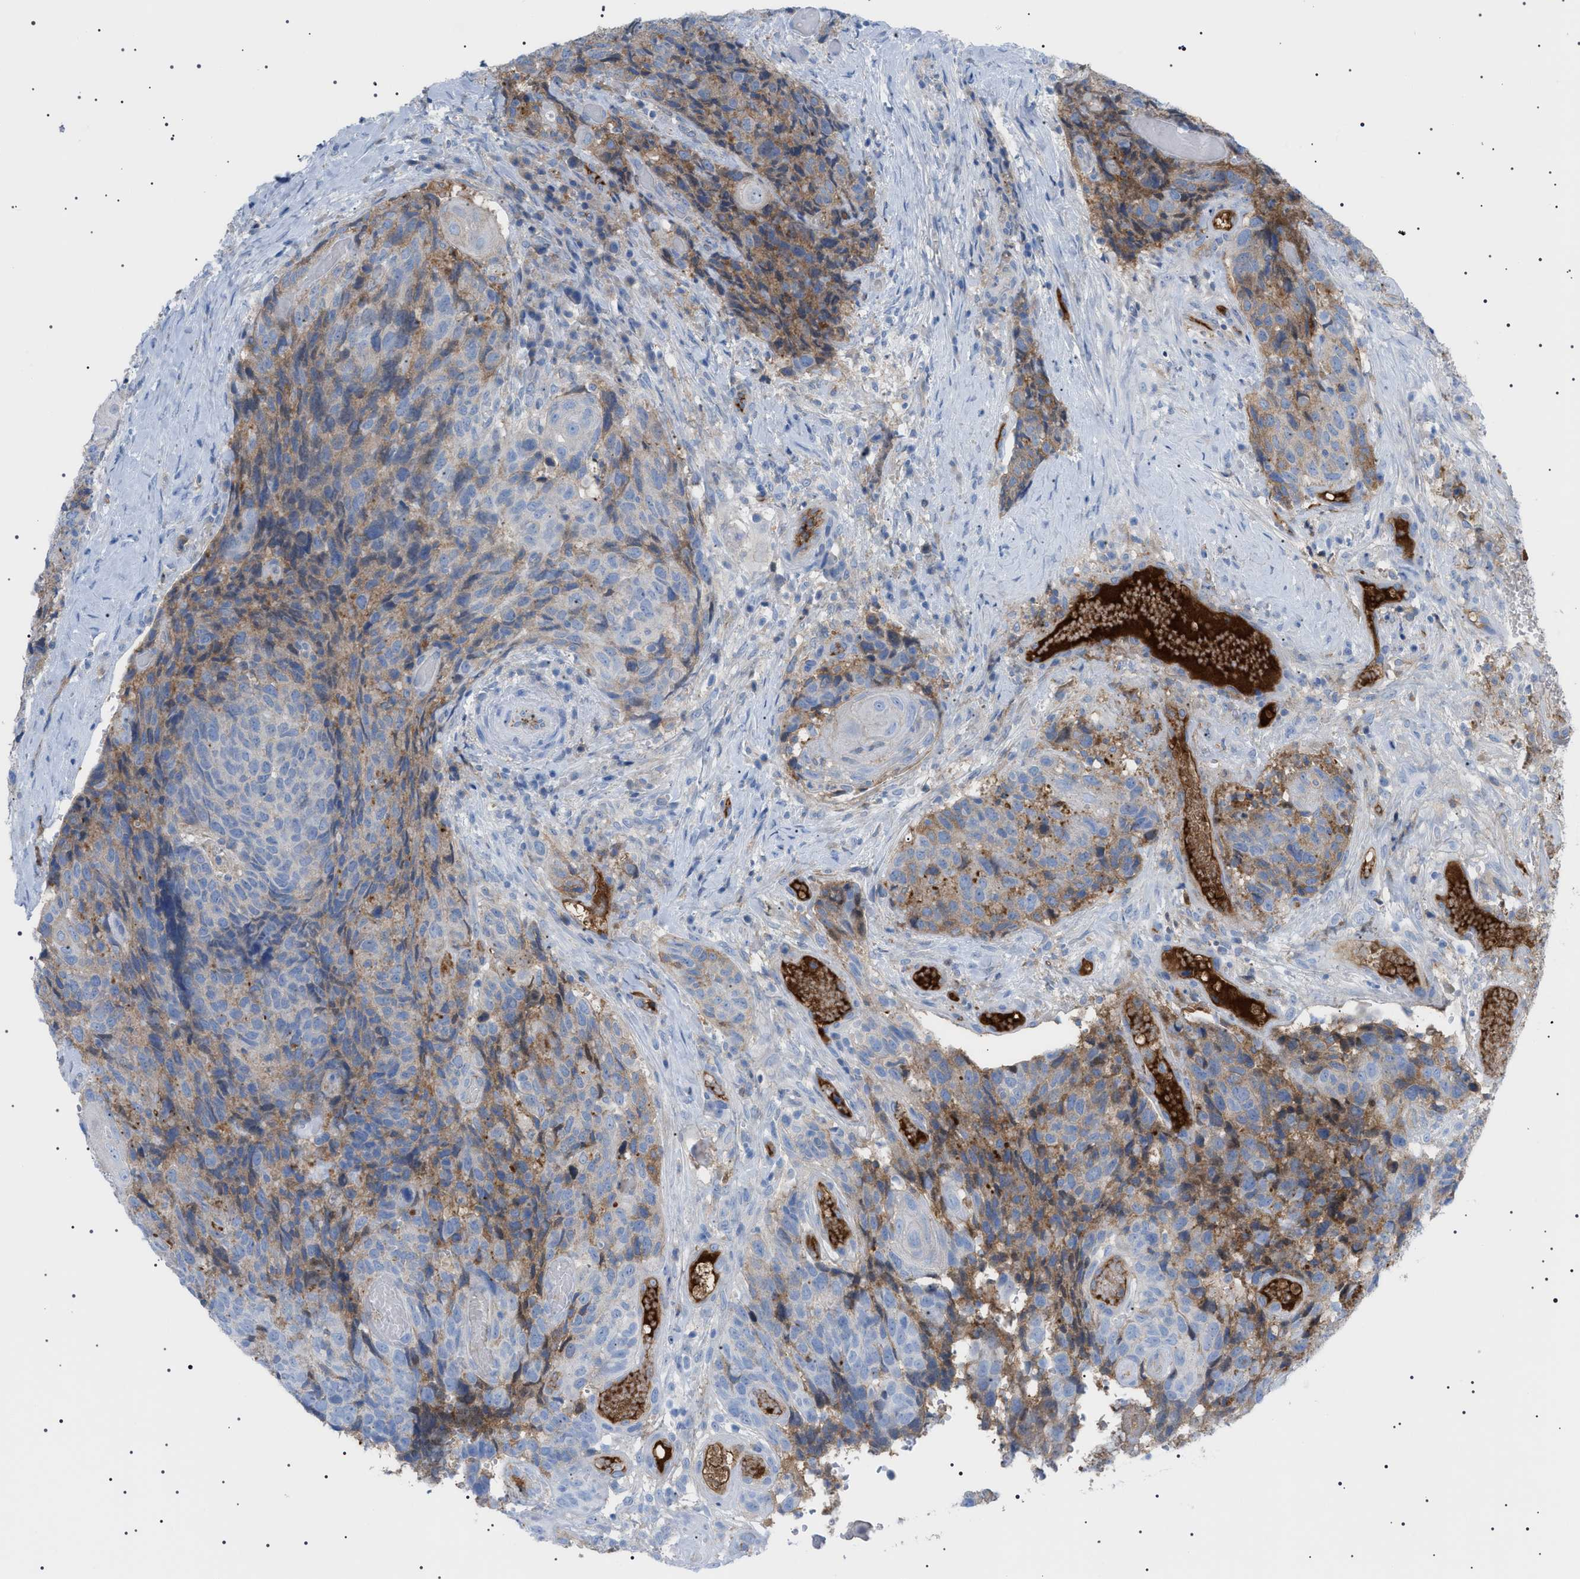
{"staining": {"intensity": "weak", "quantity": "25%-75%", "location": "cytoplasmic/membranous"}, "tissue": "head and neck cancer", "cell_type": "Tumor cells", "image_type": "cancer", "snomed": [{"axis": "morphology", "description": "Squamous cell carcinoma, NOS"}, {"axis": "topography", "description": "Head-Neck"}], "caption": "This image demonstrates head and neck cancer stained with IHC to label a protein in brown. The cytoplasmic/membranous of tumor cells show weak positivity for the protein. Nuclei are counter-stained blue.", "gene": "LPA", "patient": {"sex": "male", "age": 66}}